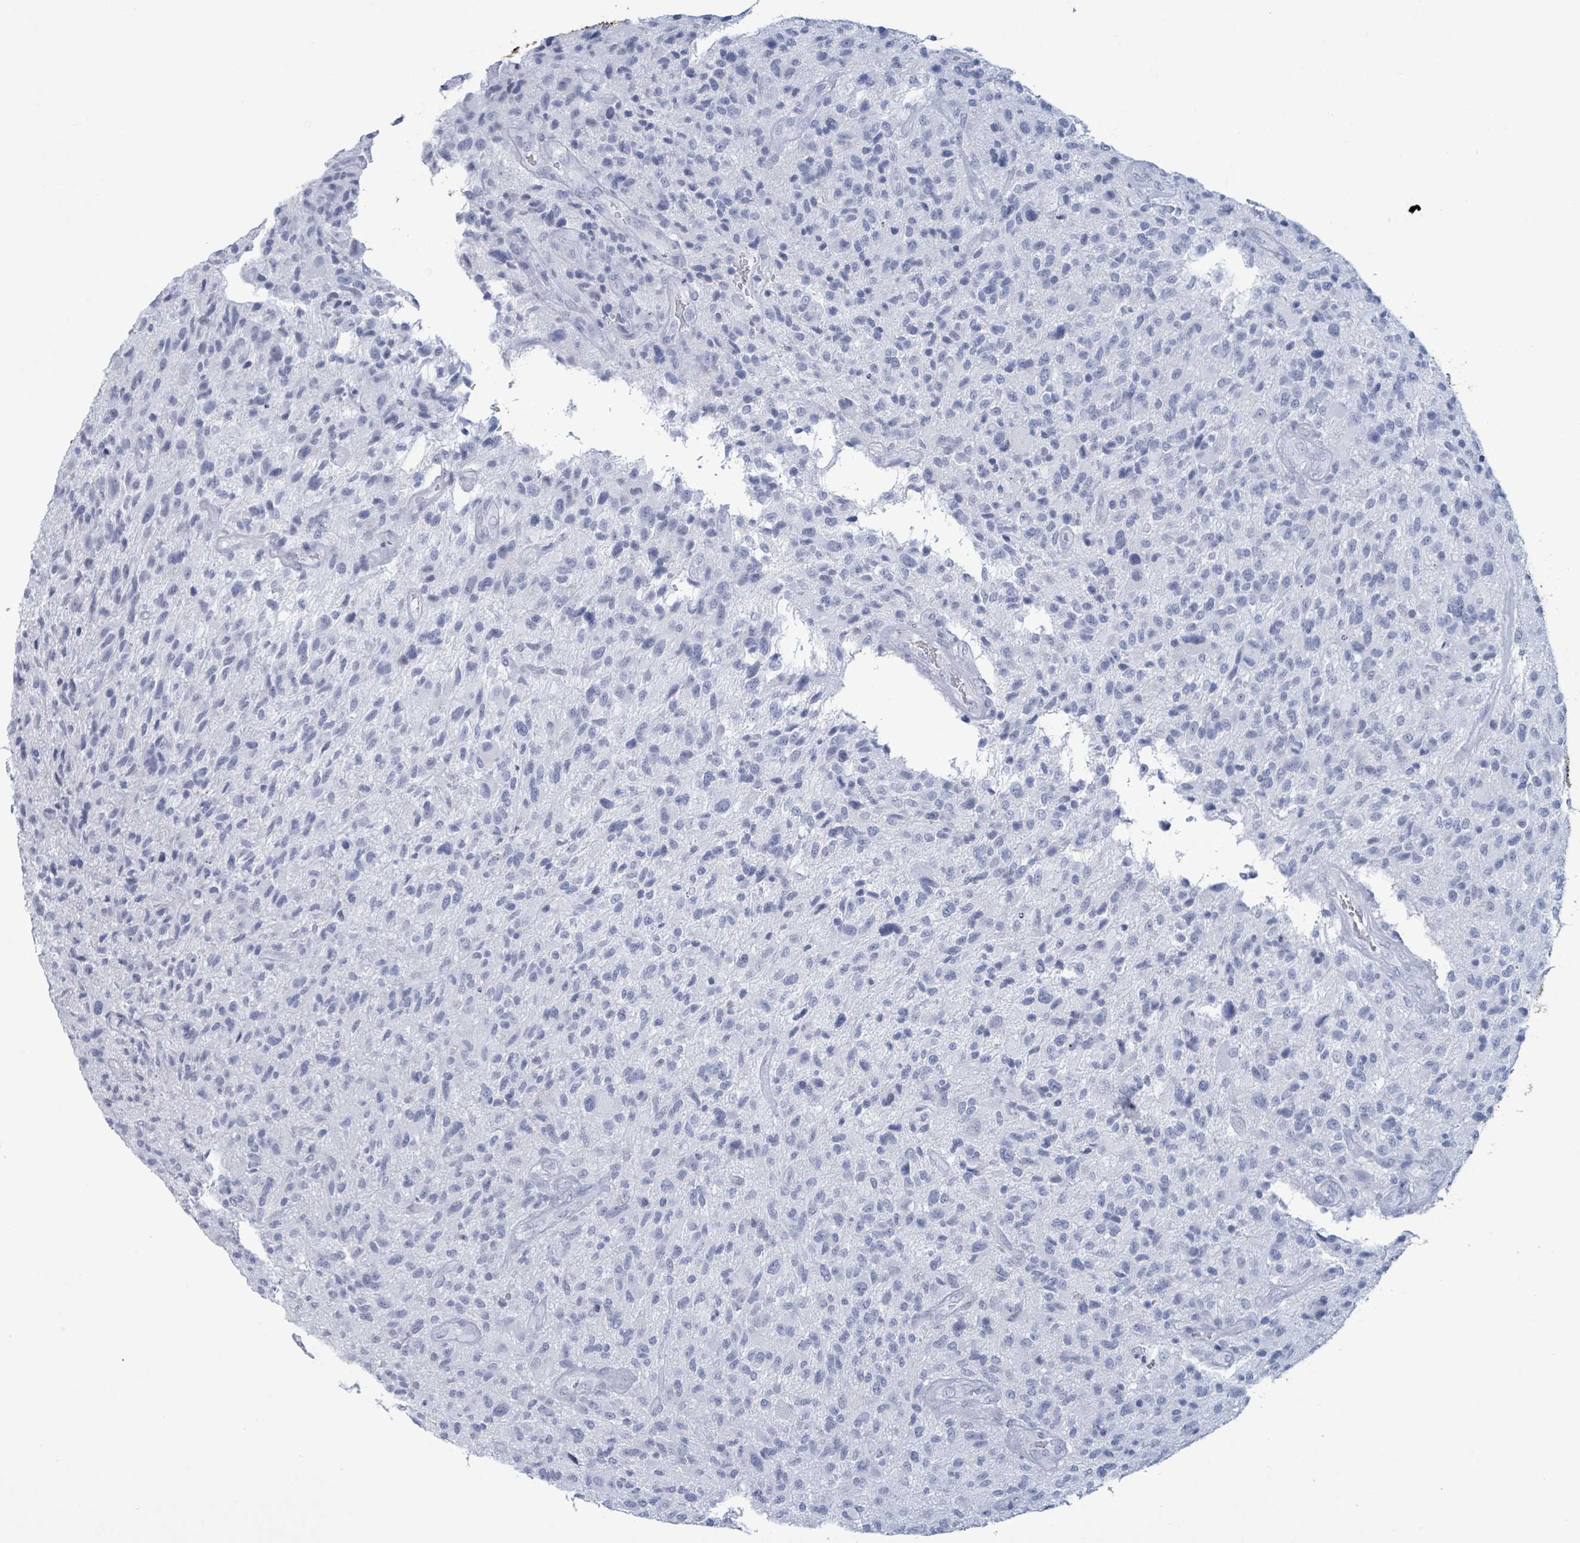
{"staining": {"intensity": "negative", "quantity": "none", "location": "none"}, "tissue": "glioma", "cell_type": "Tumor cells", "image_type": "cancer", "snomed": [{"axis": "morphology", "description": "Glioma, malignant, High grade"}, {"axis": "topography", "description": "Brain"}], "caption": "Tumor cells are negative for brown protein staining in glioma. Brightfield microscopy of IHC stained with DAB (brown) and hematoxylin (blue), captured at high magnification.", "gene": "KRT8", "patient": {"sex": "male", "age": 47}}